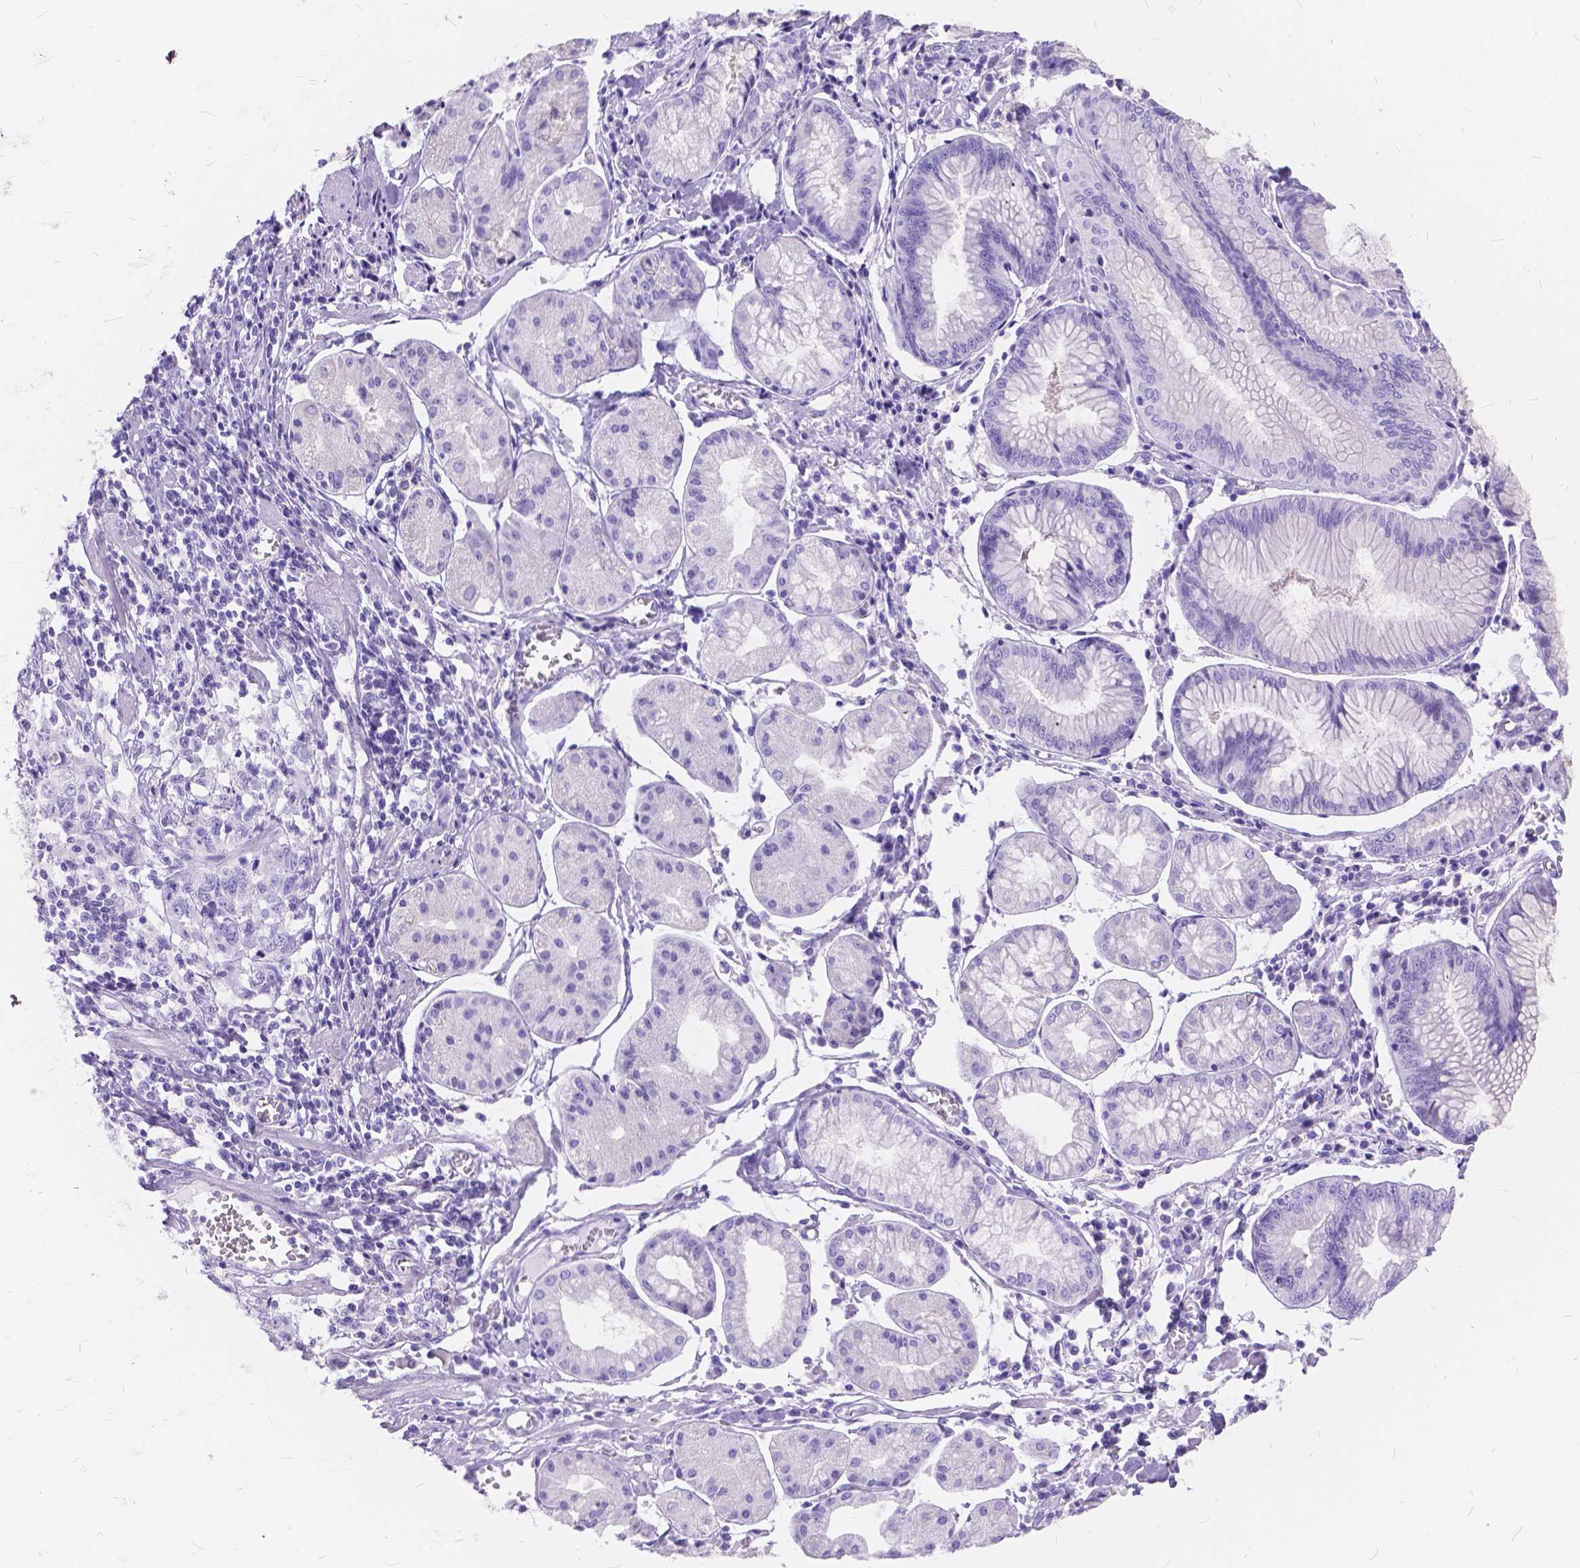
{"staining": {"intensity": "negative", "quantity": "none", "location": "none"}, "tissue": "stomach cancer", "cell_type": "Tumor cells", "image_type": "cancer", "snomed": [{"axis": "morphology", "description": "Adenocarcinoma, NOS"}, {"axis": "topography", "description": "Stomach, upper"}], "caption": "Stomach cancer (adenocarcinoma) stained for a protein using IHC displays no expression tumor cells.", "gene": "FOXL2", "patient": {"sex": "male", "age": 81}}